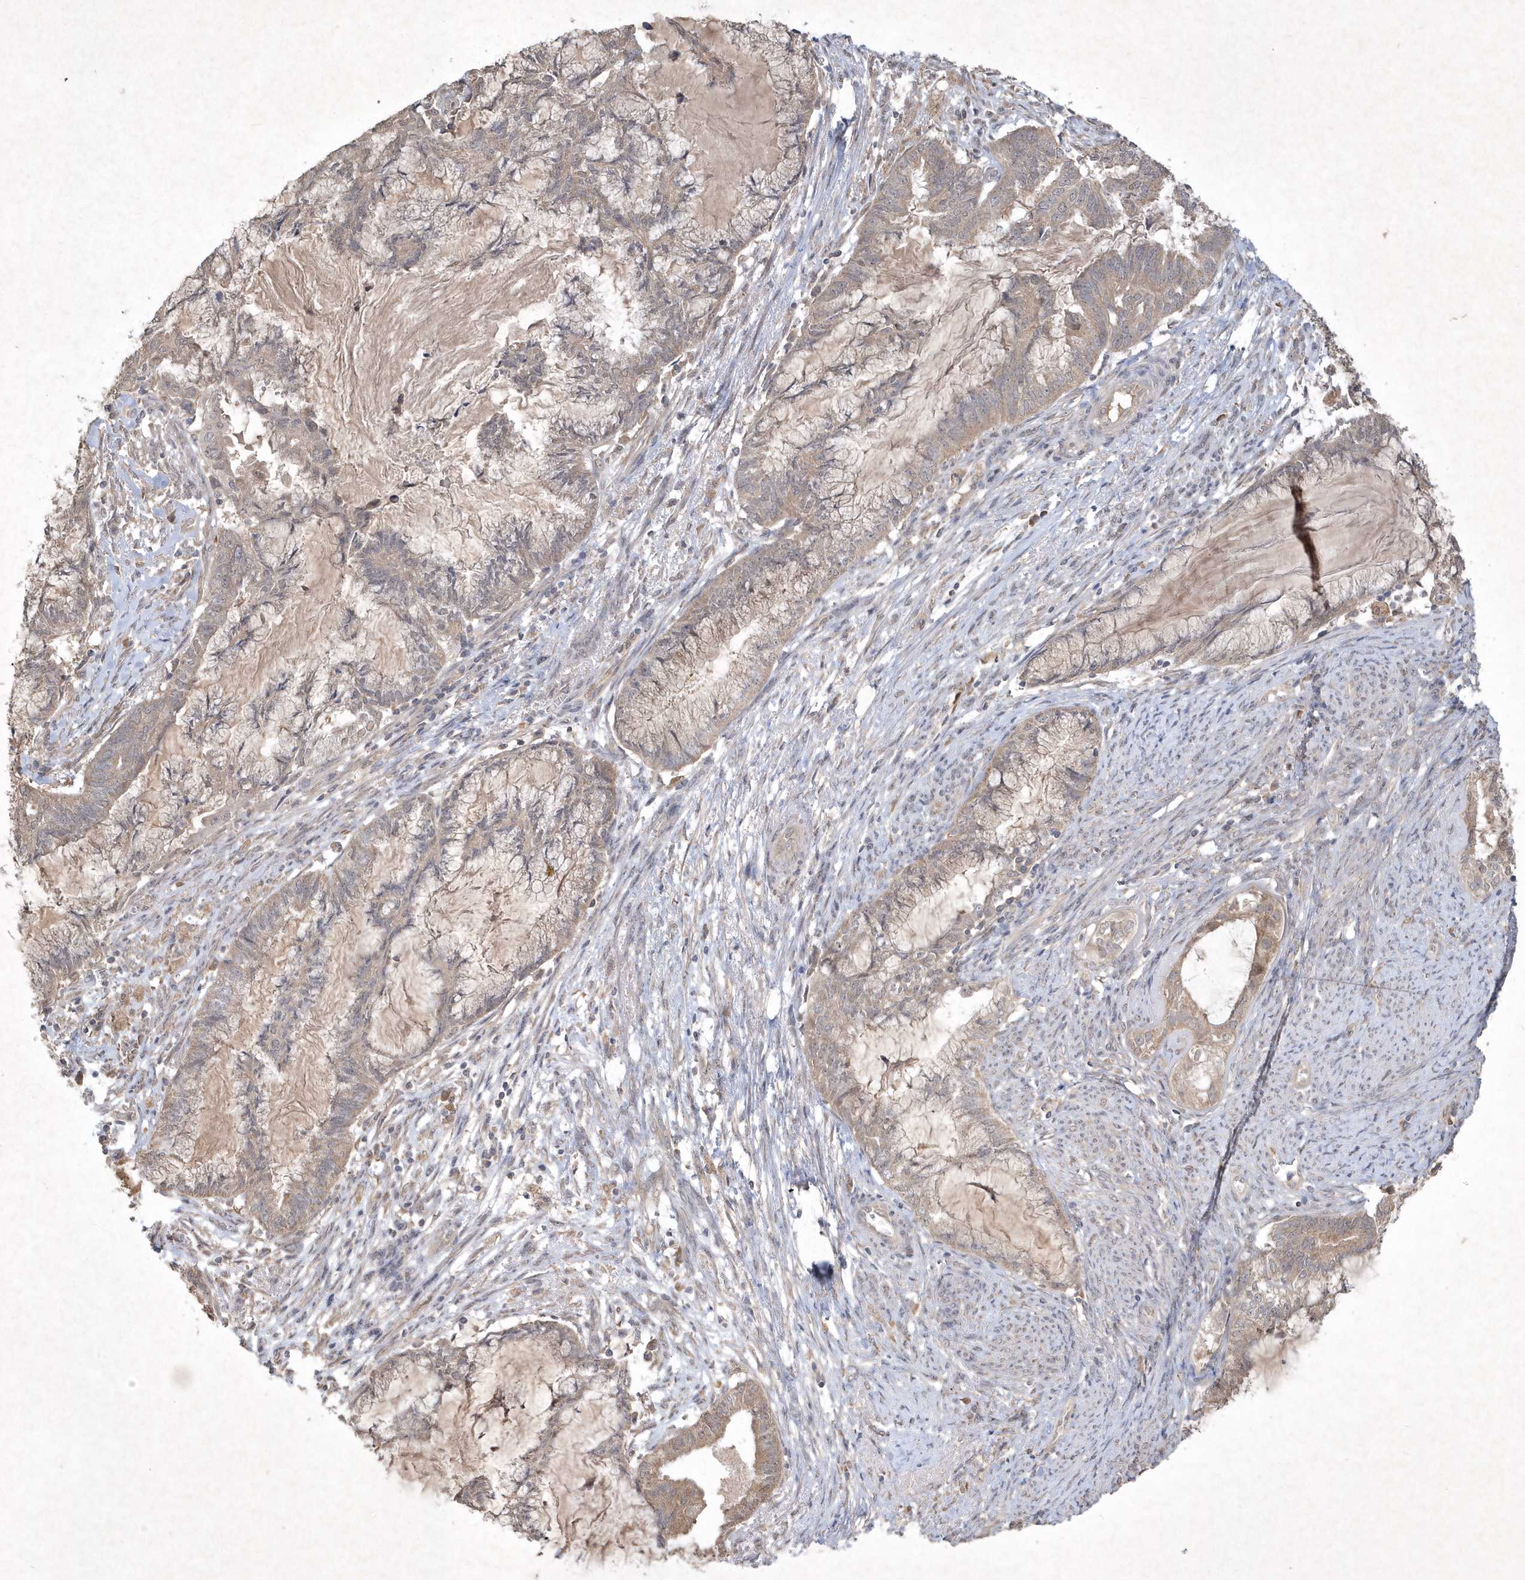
{"staining": {"intensity": "weak", "quantity": "<25%", "location": "cytoplasmic/membranous"}, "tissue": "endometrial cancer", "cell_type": "Tumor cells", "image_type": "cancer", "snomed": [{"axis": "morphology", "description": "Adenocarcinoma, NOS"}, {"axis": "topography", "description": "Endometrium"}], "caption": "High power microscopy image of an immunohistochemistry micrograph of adenocarcinoma (endometrial), revealing no significant expression in tumor cells. The staining is performed using DAB brown chromogen with nuclei counter-stained in using hematoxylin.", "gene": "AKR7A2", "patient": {"sex": "female", "age": 86}}